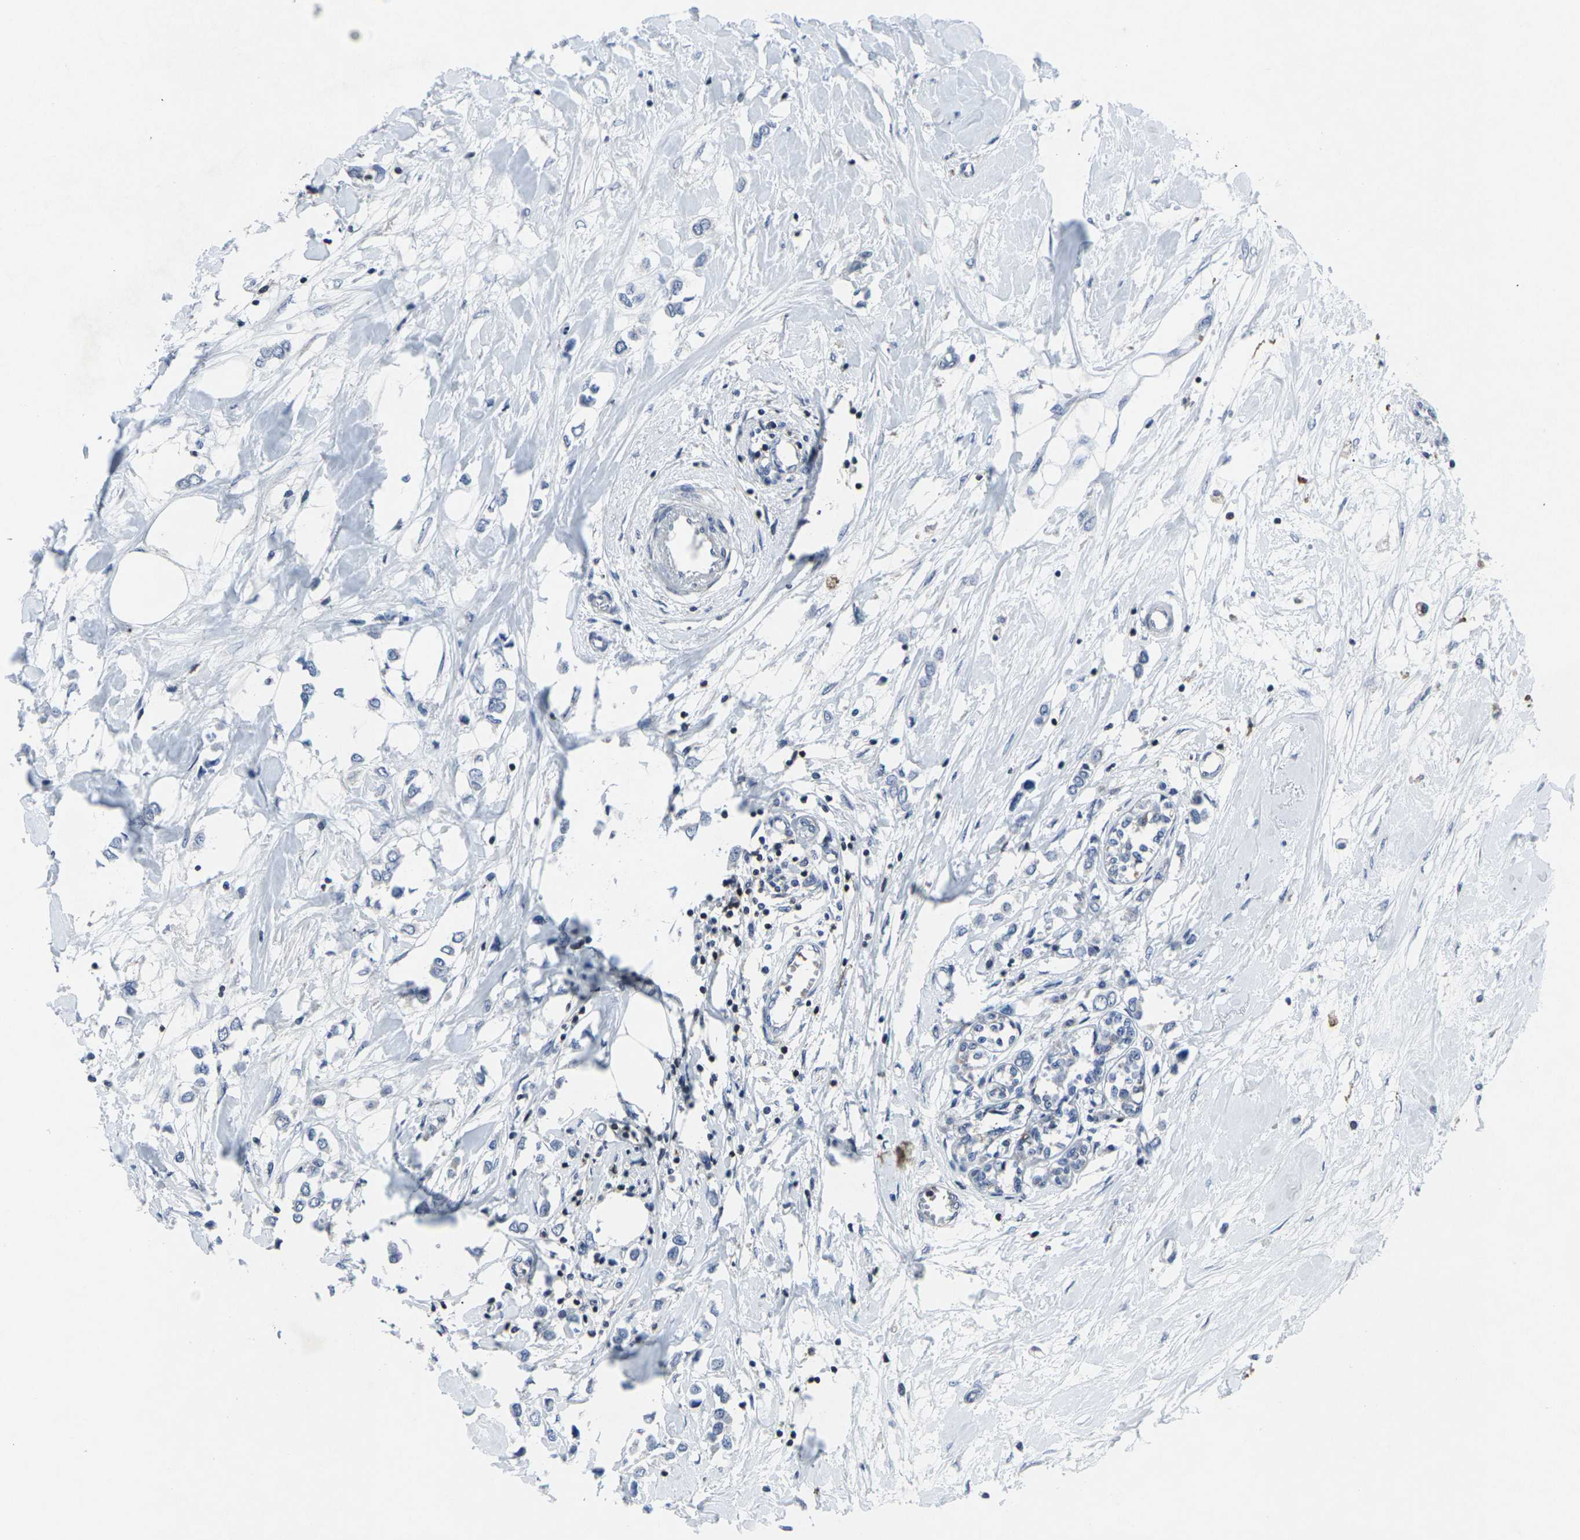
{"staining": {"intensity": "negative", "quantity": "none", "location": "none"}, "tissue": "breast cancer", "cell_type": "Tumor cells", "image_type": "cancer", "snomed": [{"axis": "morphology", "description": "Lobular carcinoma"}, {"axis": "topography", "description": "Breast"}], "caption": "An immunohistochemistry (IHC) image of lobular carcinoma (breast) is shown. There is no staining in tumor cells of lobular carcinoma (breast).", "gene": "STAT4", "patient": {"sex": "female", "age": 51}}